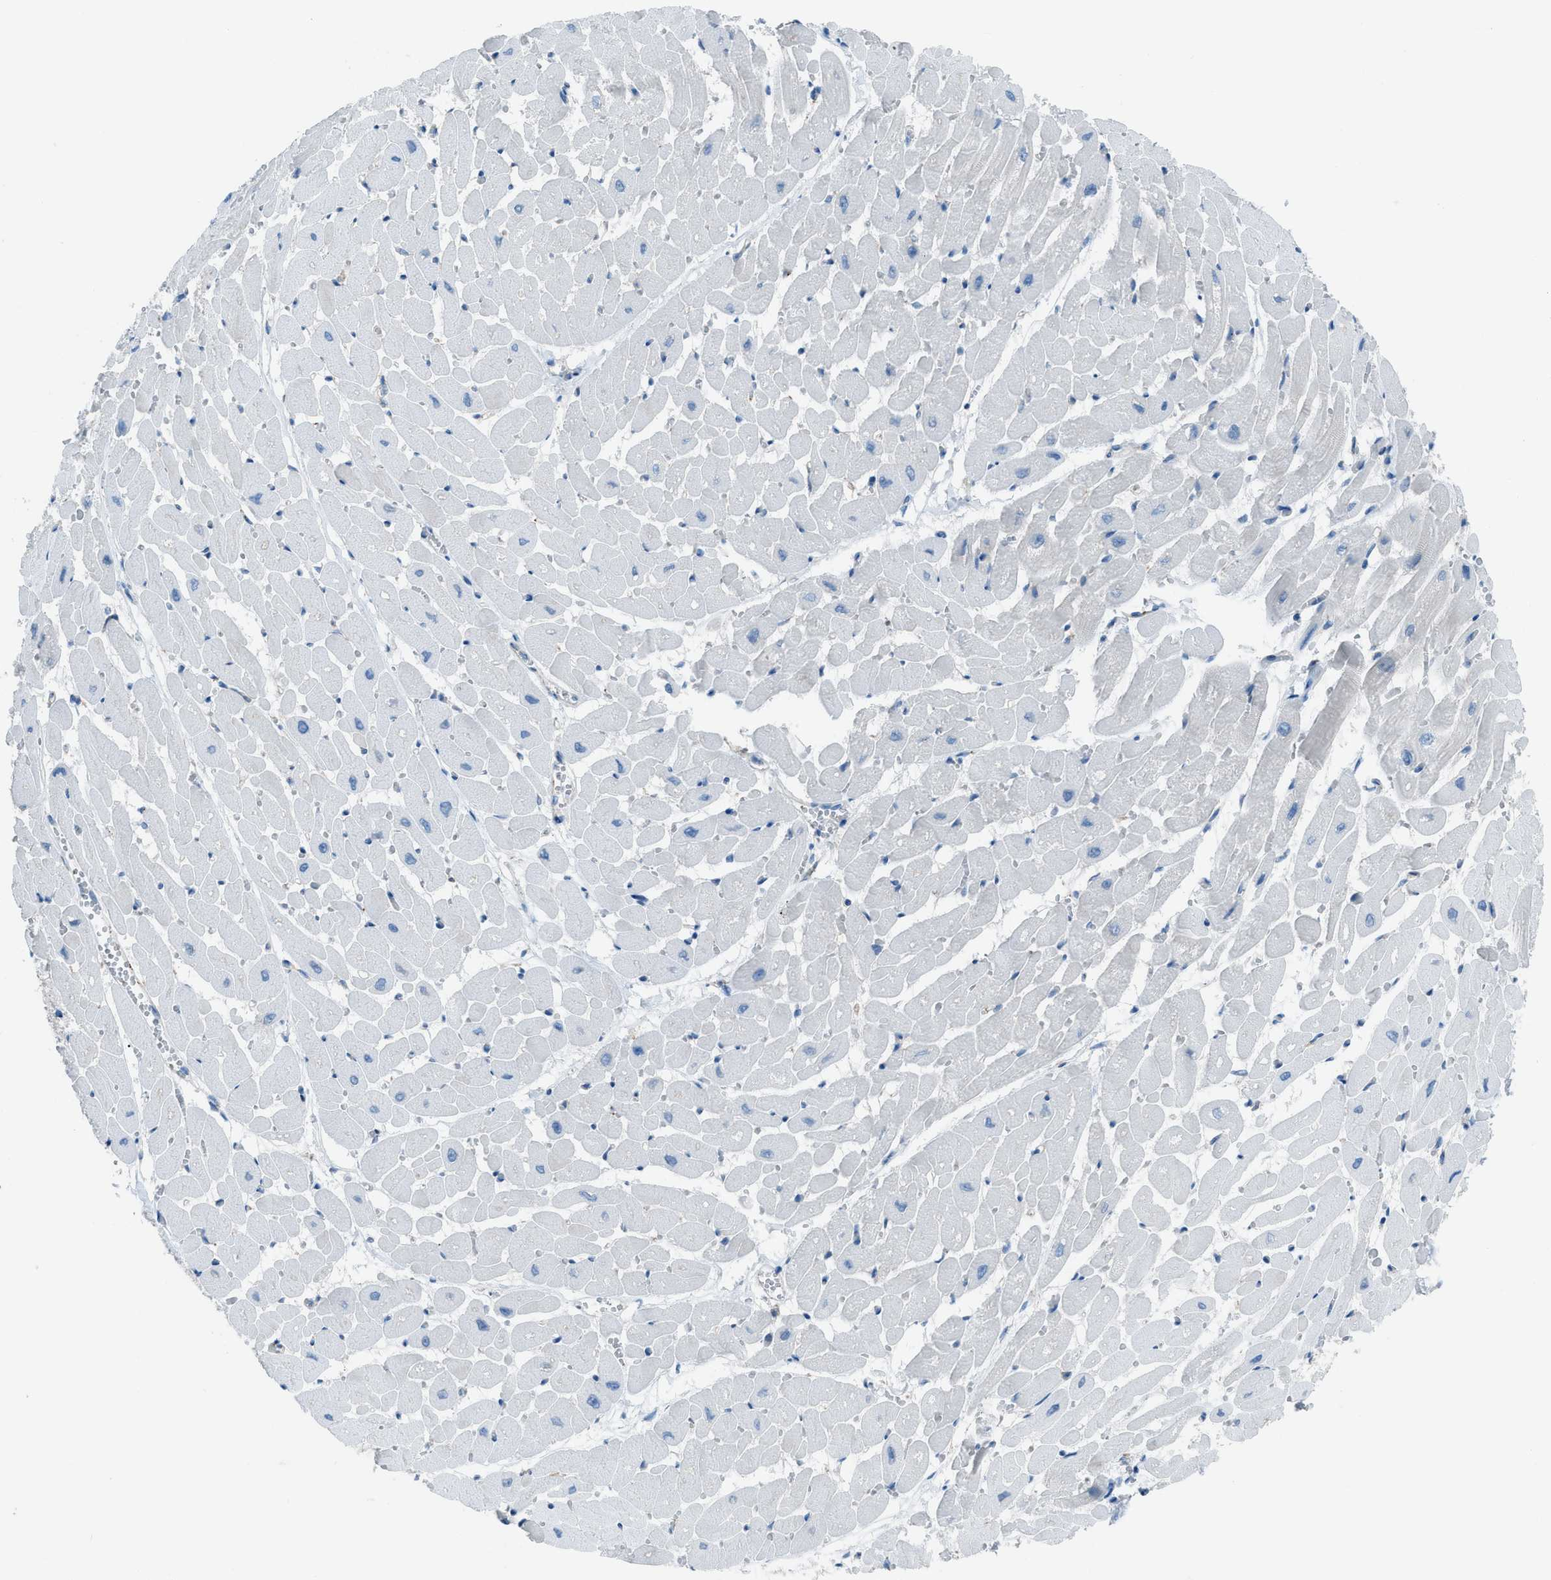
{"staining": {"intensity": "negative", "quantity": "none", "location": "none"}, "tissue": "heart muscle", "cell_type": "Cardiomyocytes", "image_type": "normal", "snomed": [{"axis": "morphology", "description": "Normal tissue, NOS"}, {"axis": "topography", "description": "Heart"}], "caption": "Cardiomyocytes are negative for brown protein staining in benign heart muscle. Brightfield microscopy of immunohistochemistry (IHC) stained with DAB (3,3'-diaminobenzidine) (brown) and hematoxylin (blue), captured at high magnification.", "gene": "HEG1", "patient": {"sex": "male", "age": 45}}